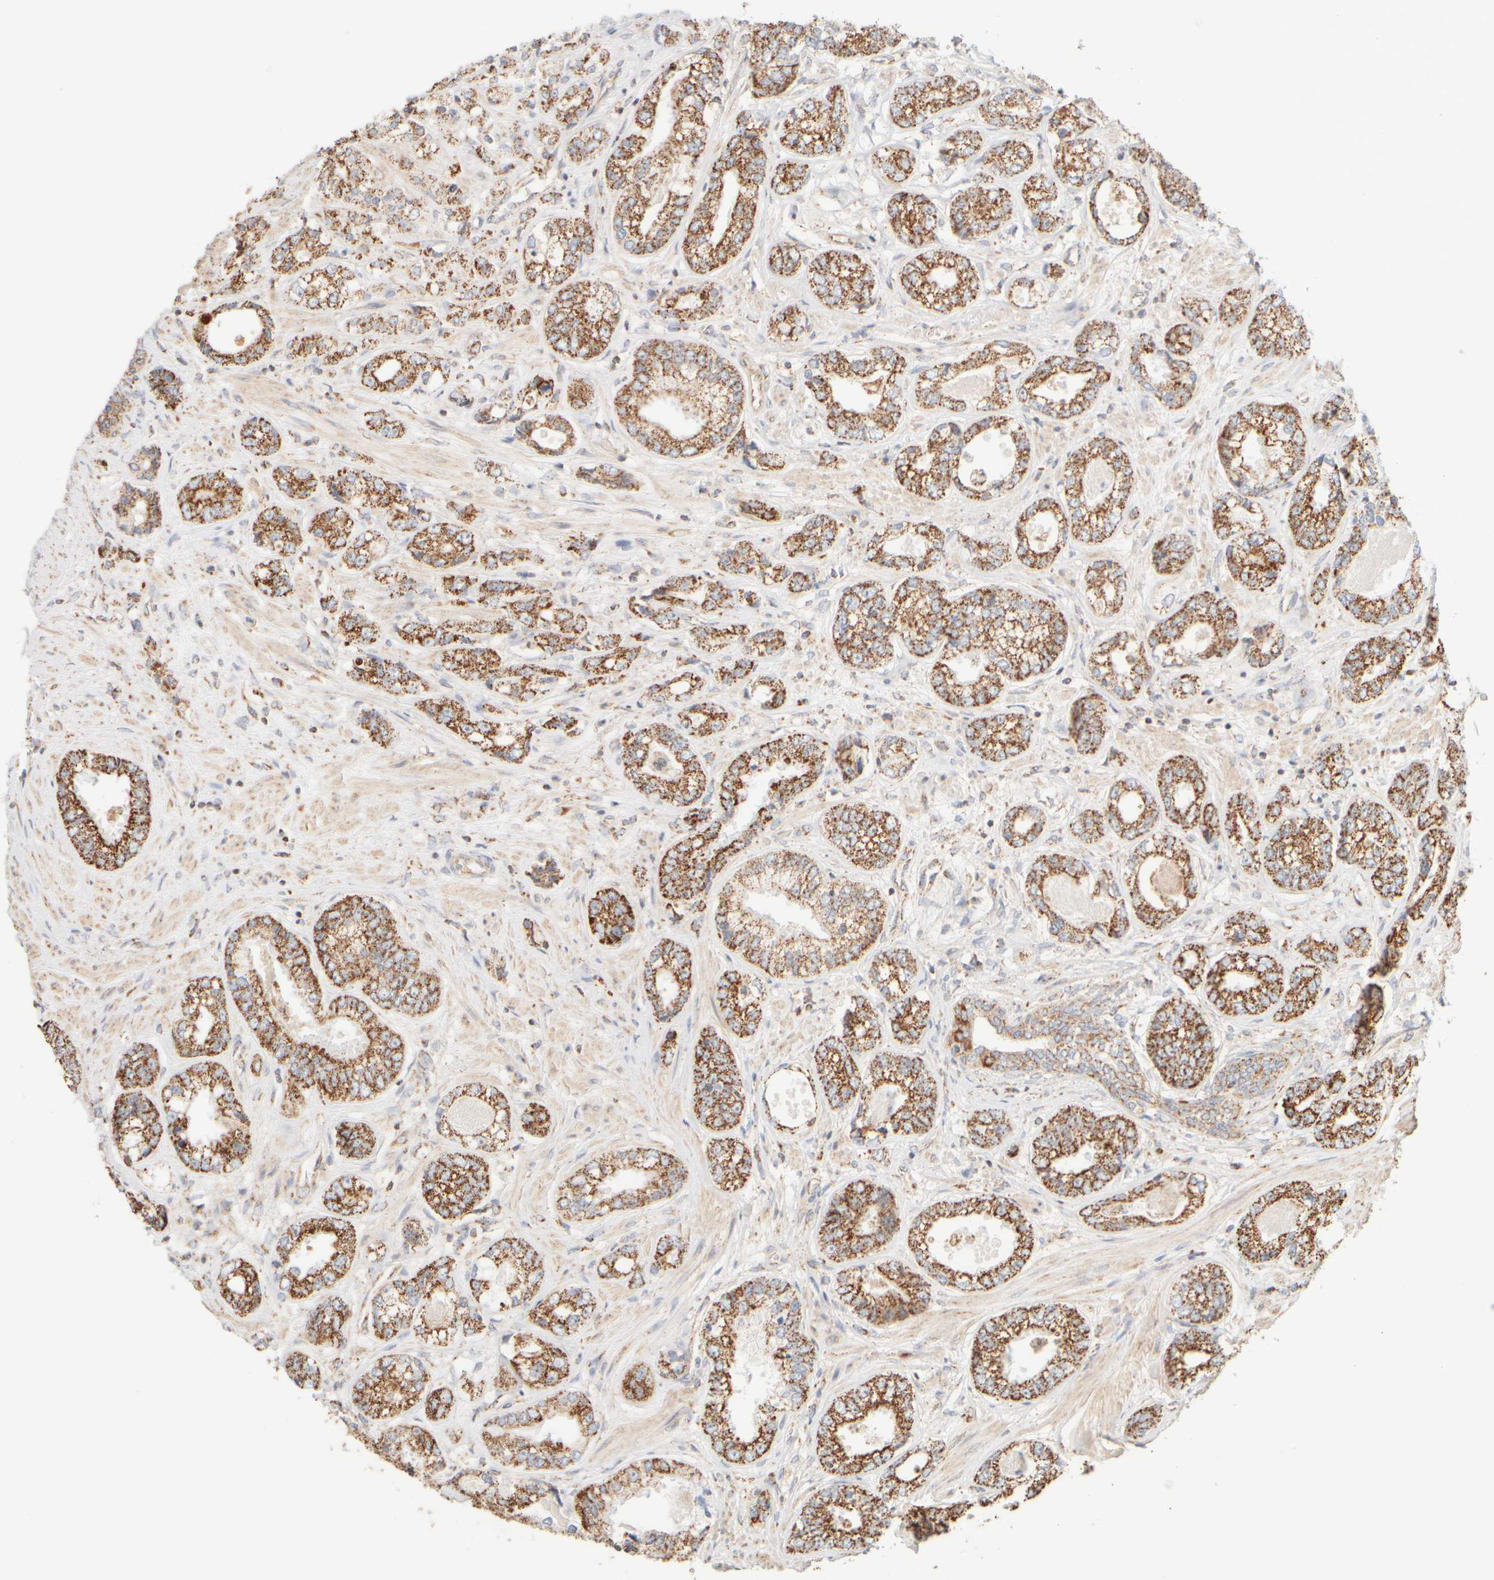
{"staining": {"intensity": "strong", "quantity": ">75%", "location": "cytoplasmic/membranous"}, "tissue": "prostate cancer", "cell_type": "Tumor cells", "image_type": "cancer", "snomed": [{"axis": "morphology", "description": "Adenocarcinoma, High grade"}, {"axis": "topography", "description": "Prostate"}], "caption": "DAB immunohistochemical staining of human prostate cancer demonstrates strong cytoplasmic/membranous protein staining in approximately >75% of tumor cells.", "gene": "APBB2", "patient": {"sex": "male", "age": 61}}